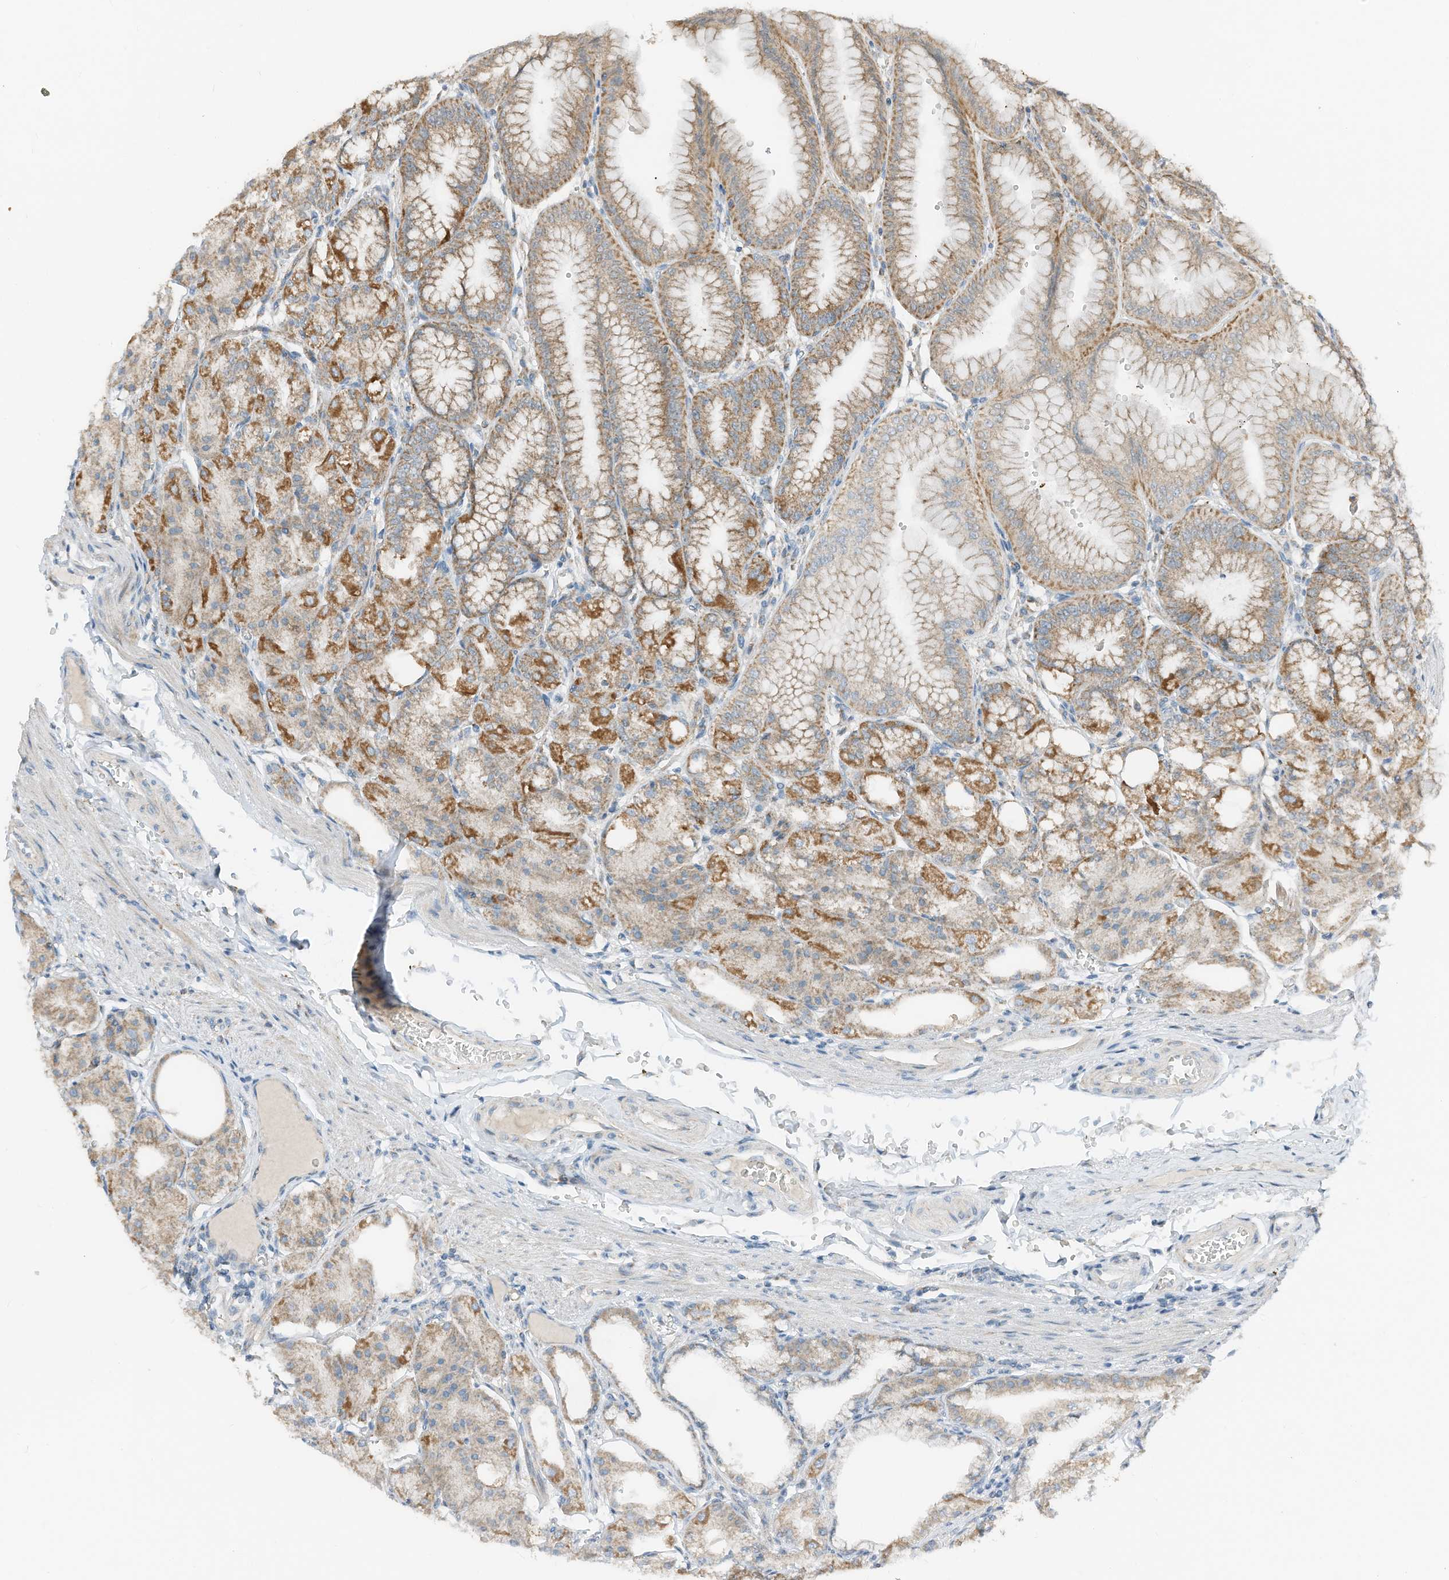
{"staining": {"intensity": "strong", "quantity": "<25%", "location": "cytoplasmic/membranous"}, "tissue": "stomach", "cell_type": "Glandular cells", "image_type": "normal", "snomed": [{"axis": "morphology", "description": "Normal tissue, NOS"}, {"axis": "topography", "description": "Stomach, lower"}], "caption": "Strong cytoplasmic/membranous expression is identified in approximately <25% of glandular cells in normal stomach.", "gene": "RMND1", "patient": {"sex": "male", "age": 71}}